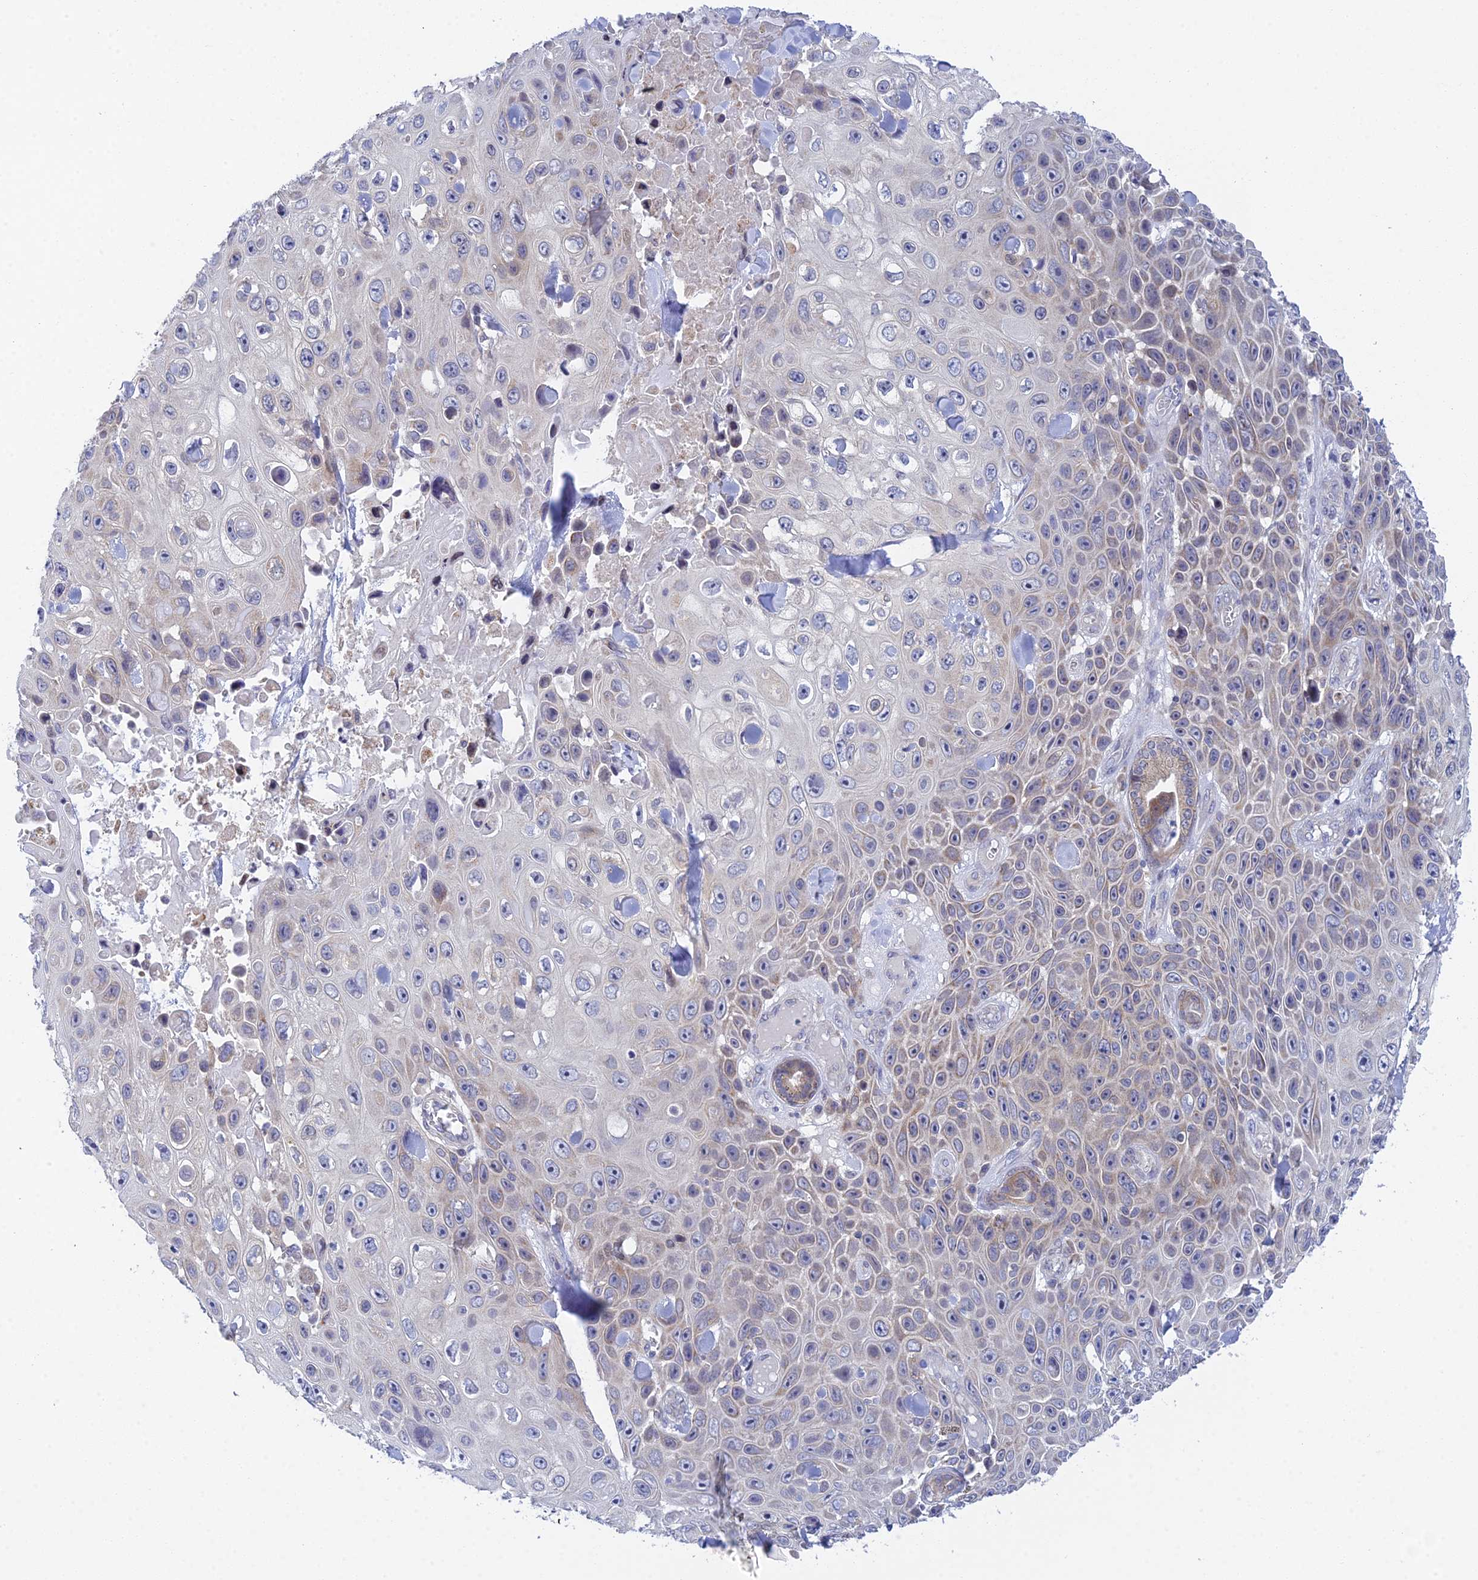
{"staining": {"intensity": "negative", "quantity": "none", "location": "none"}, "tissue": "skin cancer", "cell_type": "Tumor cells", "image_type": "cancer", "snomed": [{"axis": "morphology", "description": "Squamous cell carcinoma, NOS"}, {"axis": "topography", "description": "Skin"}], "caption": "Tumor cells are negative for protein expression in human squamous cell carcinoma (skin). Brightfield microscopy of immunohistochemistry stained with DAB (brown) and hematoxylin (blue), captured at high magnification.", "gene": "ELOA2", "patient": {"sex": "male", "age": 82}}